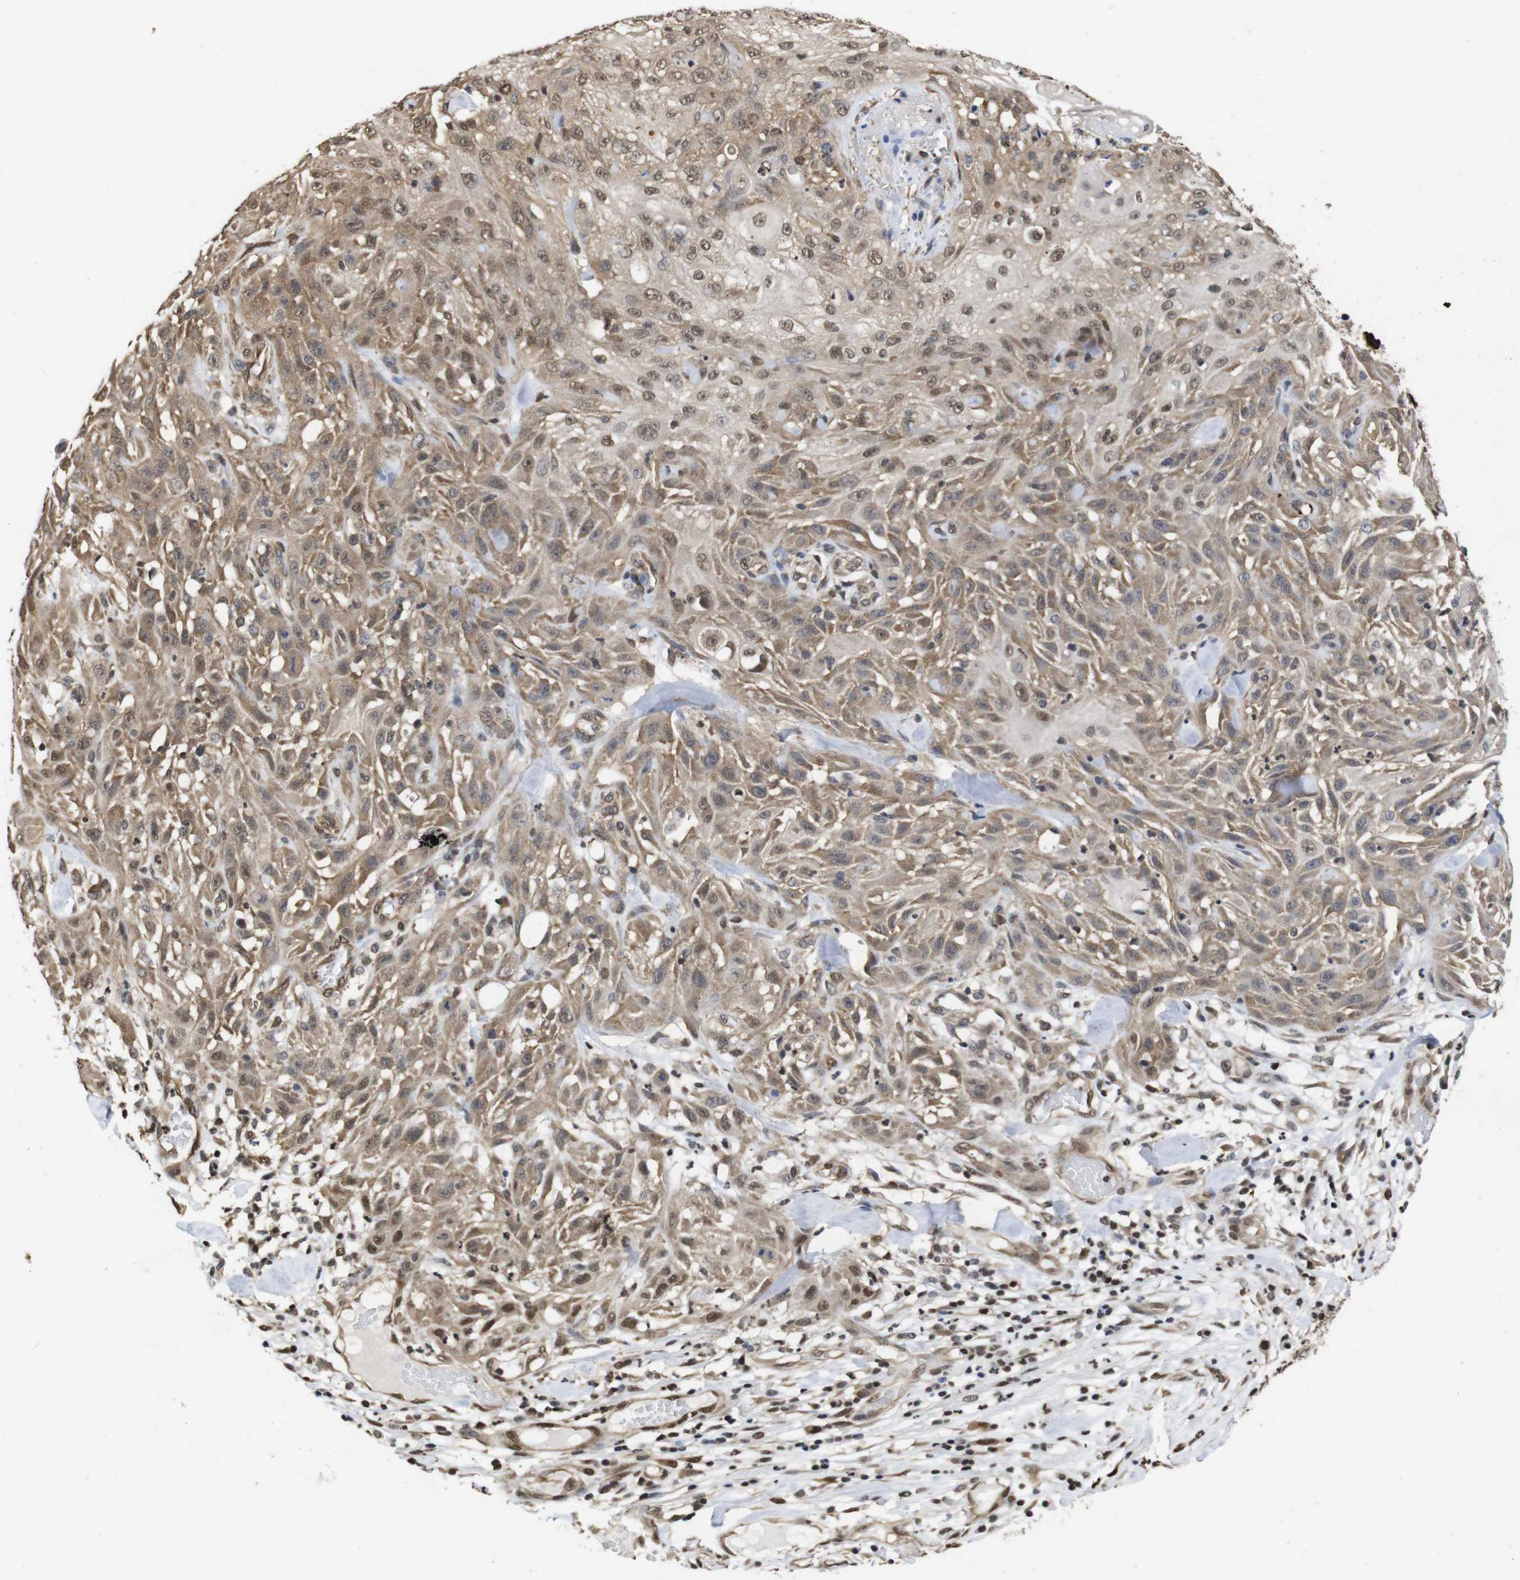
{"staining": {"intensity": "moderate", "quantity": ">75%", "location": "cytoplasmic/membranous,nuclear"}, "tissue": "skin cancer", "cell_type": "Tumor cells", "image_type": "cancer", "snomed": [{"axis": "morphology", "description": "Squamous cell carcinoma, NOS"}, {"axis": "topography", "description": "Skin"}], "caption": "The micrograph exhibits immunohistochemical staining of skin cancer (squamous cell carcinoma). There is moderate cytoplasmic/membranous and nuclear positivity is identified in approximately >75% of tumor cells.", "gene": "SUMO3", "patient": {"sex": "male", "age": 75}}